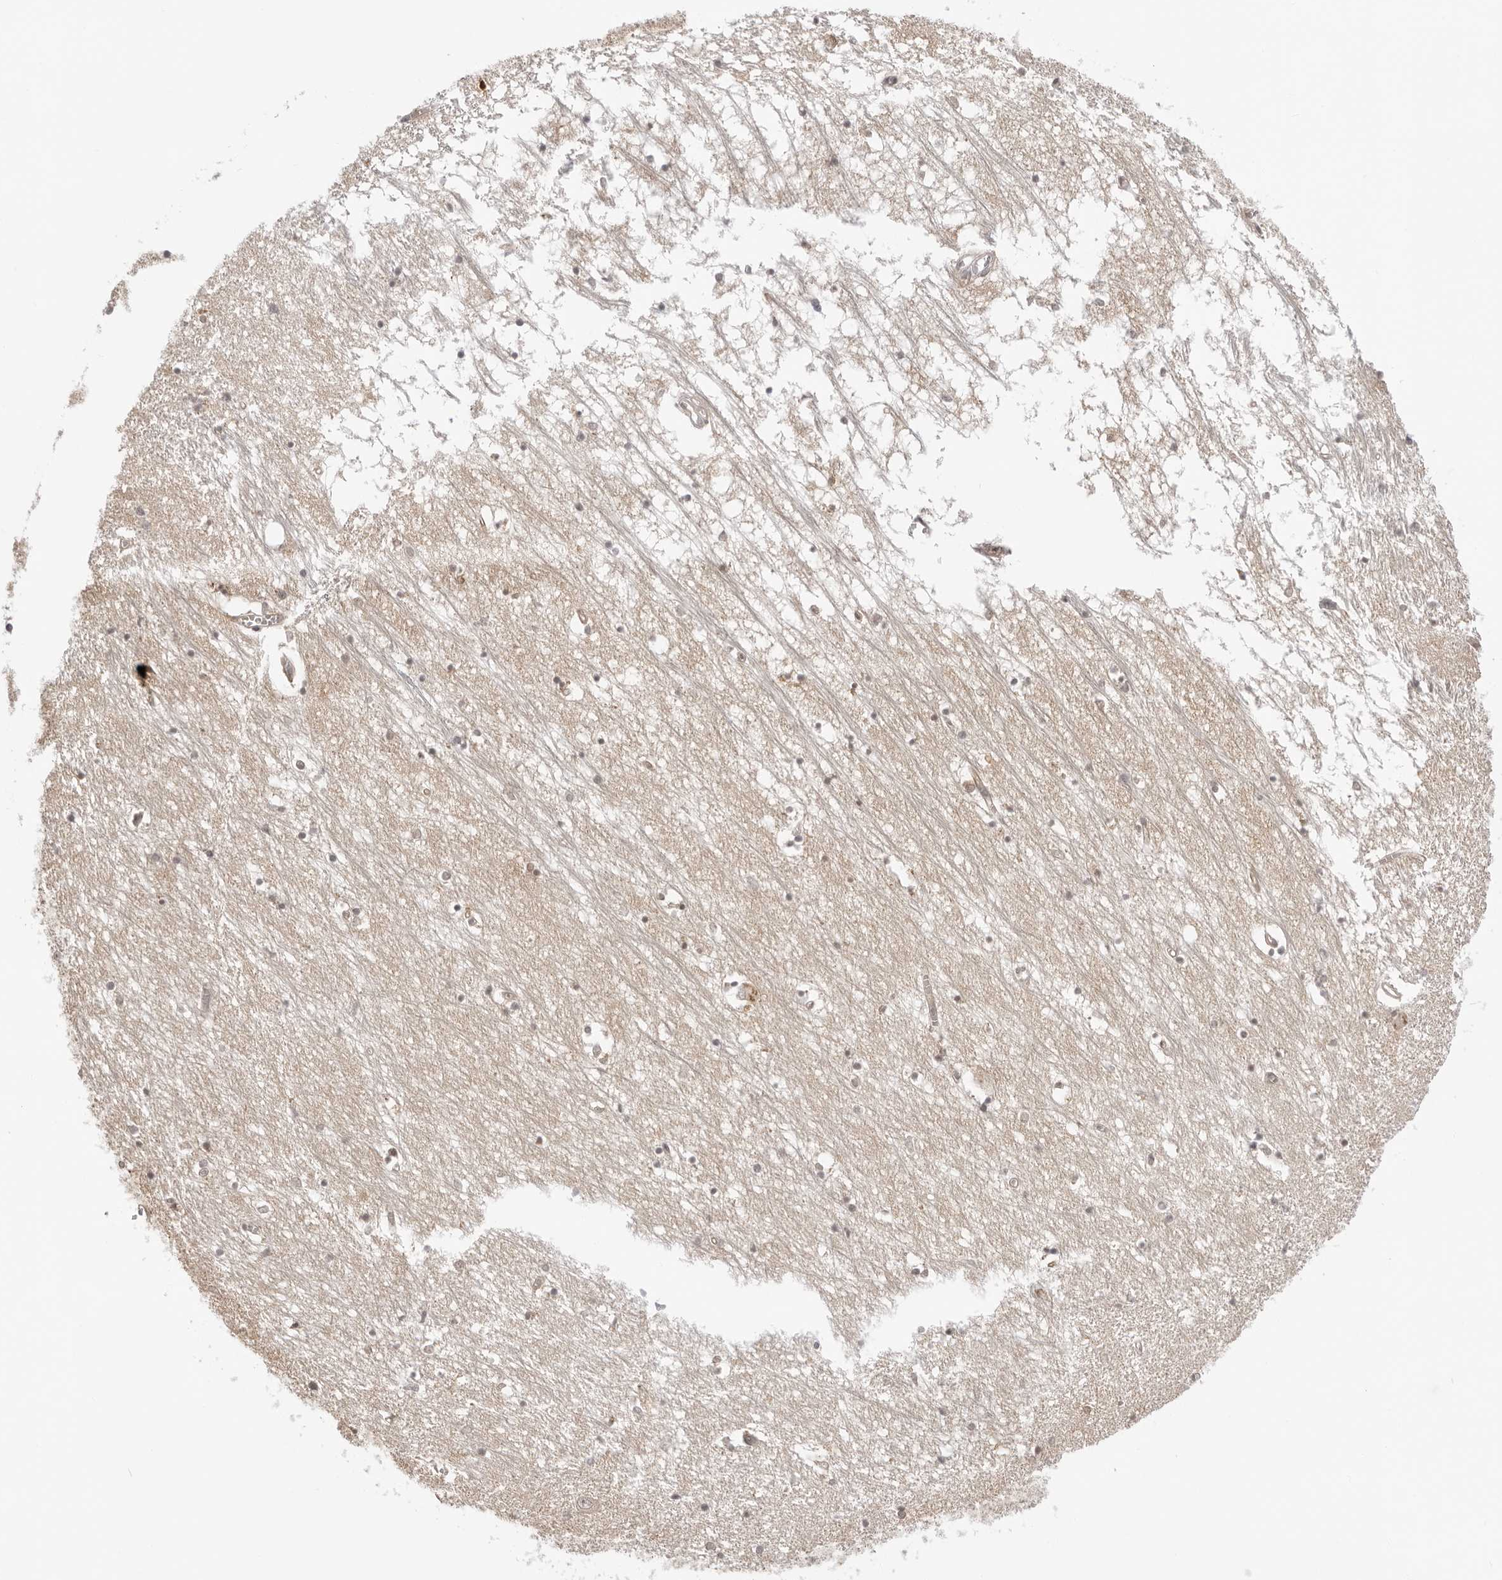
{"staining": {"intensity": "weak", "quantity": "25%-75%", "location": "cytoplasmic/membranous"}, "tissue": "hippocampus", "cell_type": "Glial cells", "image_type": "normal", "snomed": [{"axis": "morphology", "description": "Normal tissue, NOS"}, {"axis": "topography", "description": "Hippocampus"}], "caption": "Normal hippocampus reveals weak cytoplasmic/membranous positivity in approximately 25%-75% of glial cells (Brightfield microscopy of DAB IHC at high magnification)..", "gene": "FDPS", "patient": {"sex": "male", "age": 70}}